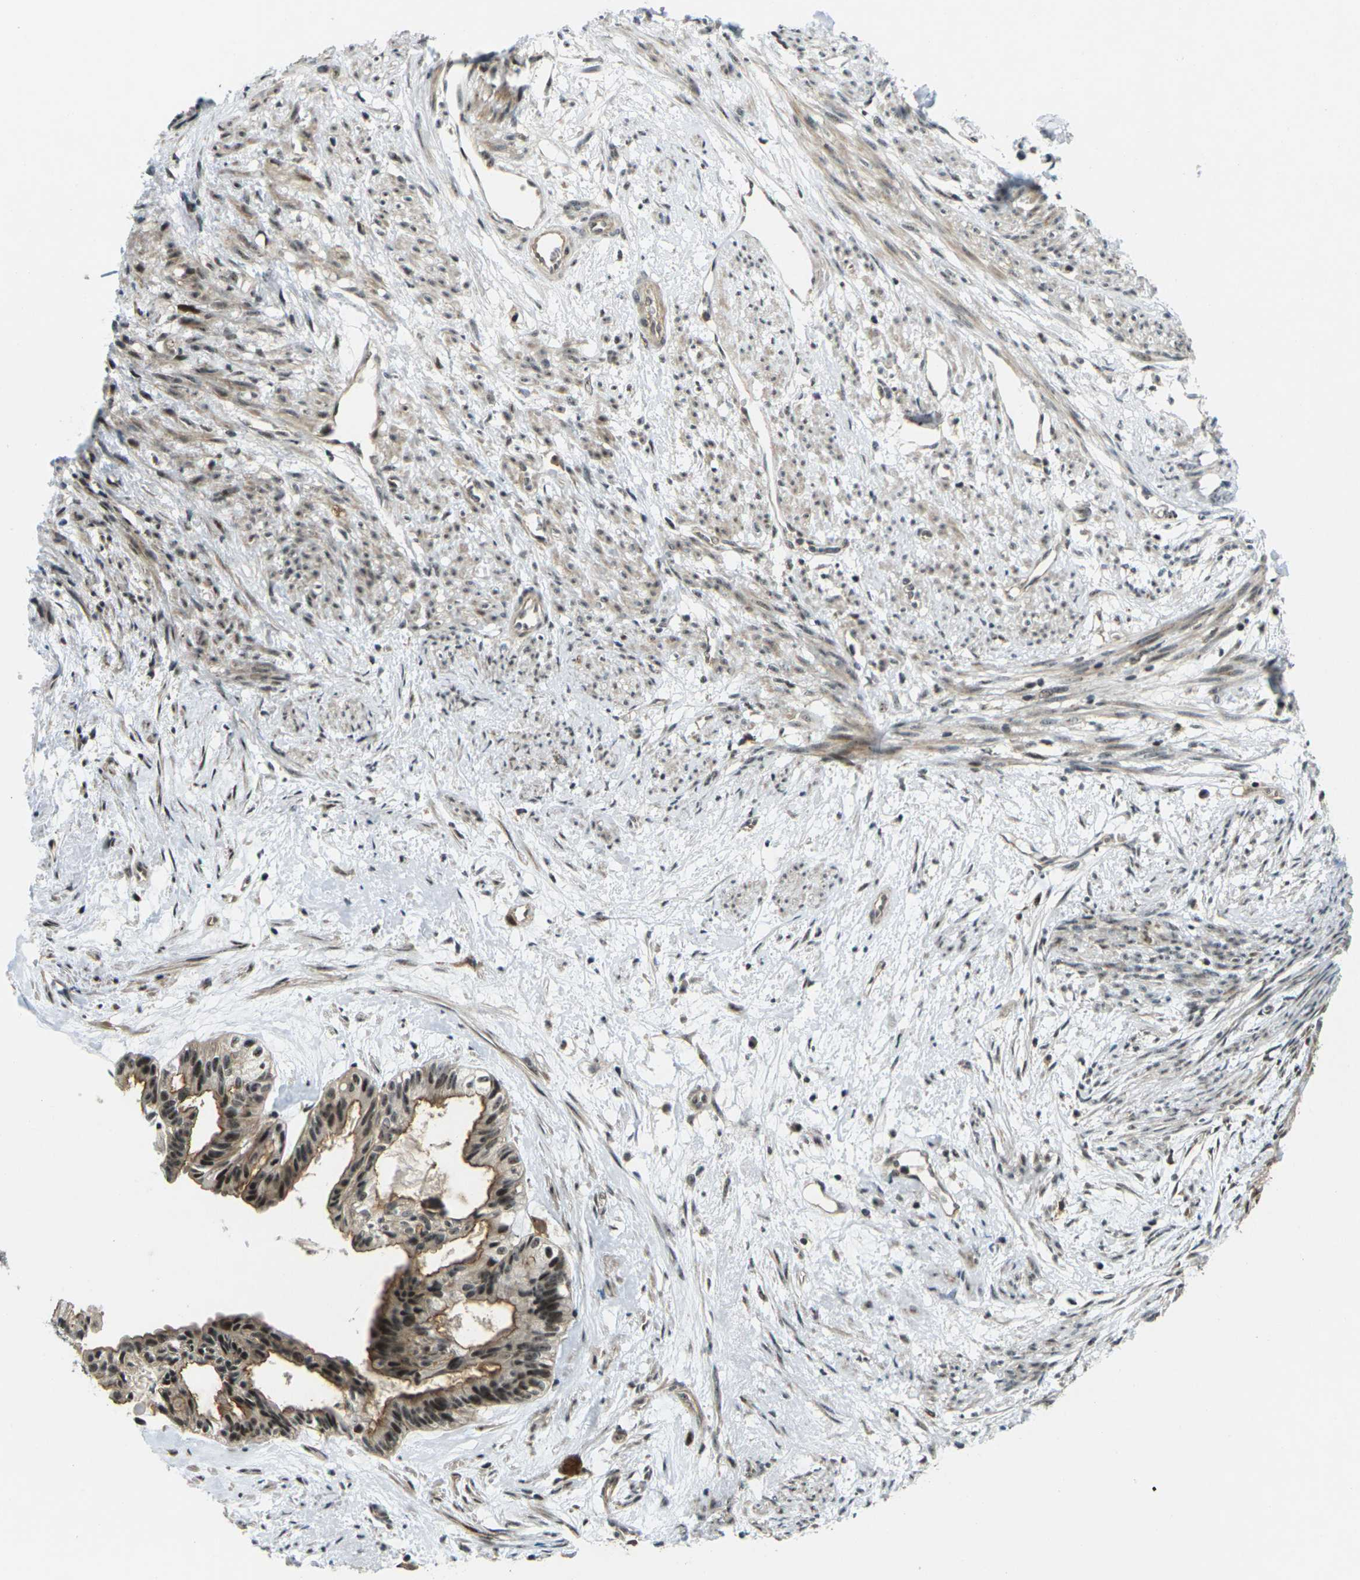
{"staining": {"intensity": "moderate", "quantity": ">75%", "location": "cytoplasmic/membranous,nuclear"}, "tissue": "cervical cancer", "cell_type": "Tumor cells", "image_type": "cancer", "snomed": [{"axis": "morphology", "description": "Normal tissue, NOS"}, {"axis": "morphology", "description": "Adenocarcinoma, NOS"}, {"axis": "topography", "description": "Cervix"}, {"axis": "topography", "description": "Endometrium"}], "caption": "Human cervical cancer stained with a brown dye demonstrates moderate cytoplasmic/membranous and nuclear positive staining in approximately >75% of tumor cells.", "gene": "UBE2S", "patient": {"sex": "female", "age": 86}}